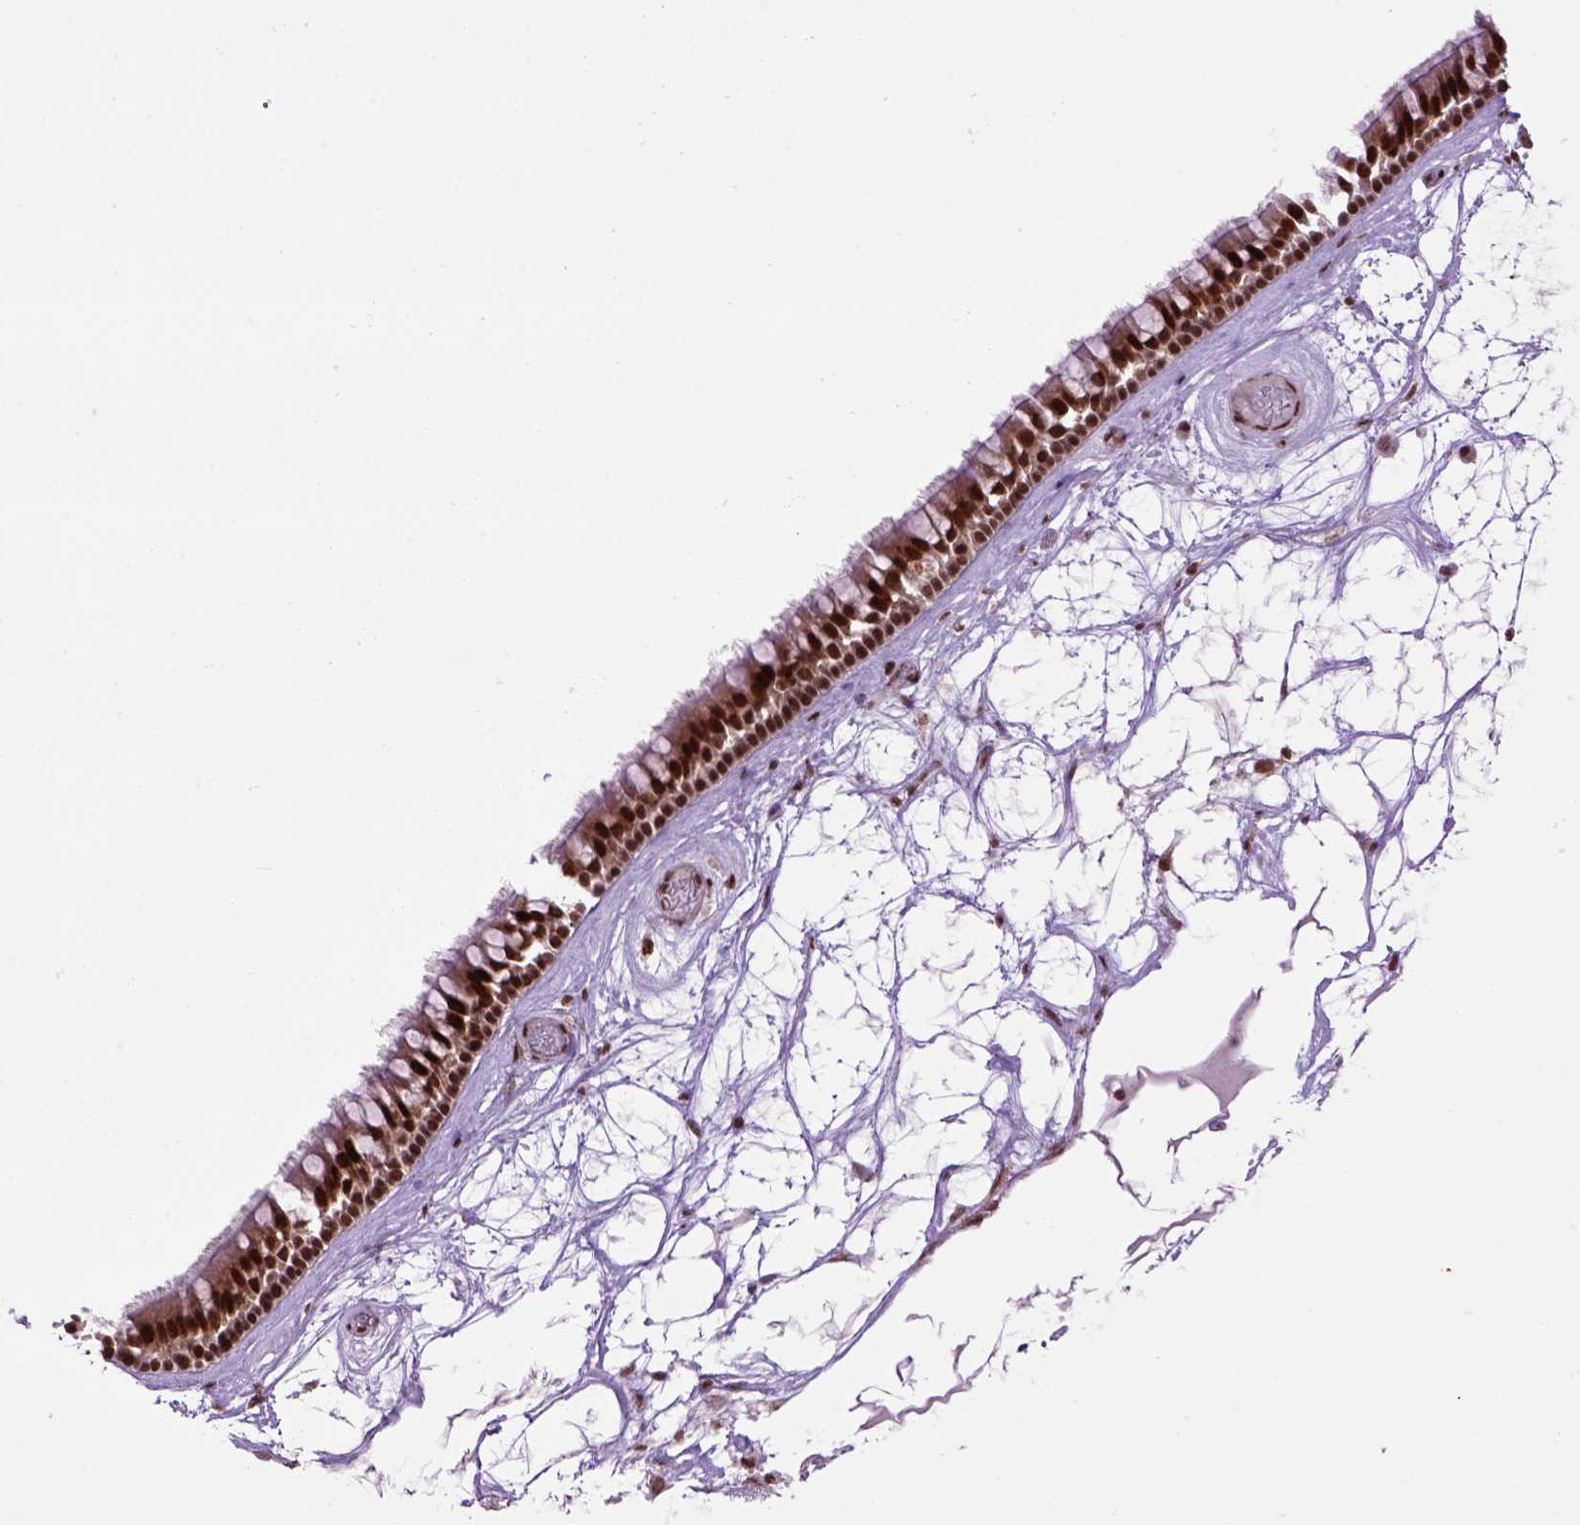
{"staining": {"intensity": "strong", "quantity": ">75%", "location": "nuclear"}, "tissue": "nasopharynx", "cell_type": "Respiratory epithelial cells", "image_type": "normal", "snomed": [{"axis": "morphology", "description": "Normal tissue, NOS"}, {"axis": "topography", "description": "Nasopharynx"}], "caption": "DAB (3,3'-diaminobenzidine) immunohistochemical staining of unremarkable nasopharynx demonstrates strong nuclear protein expression in about >75% of respiratory epithelial cells.", "gene": "CELF1", "patient": {"sex": "male", "age": 68}}